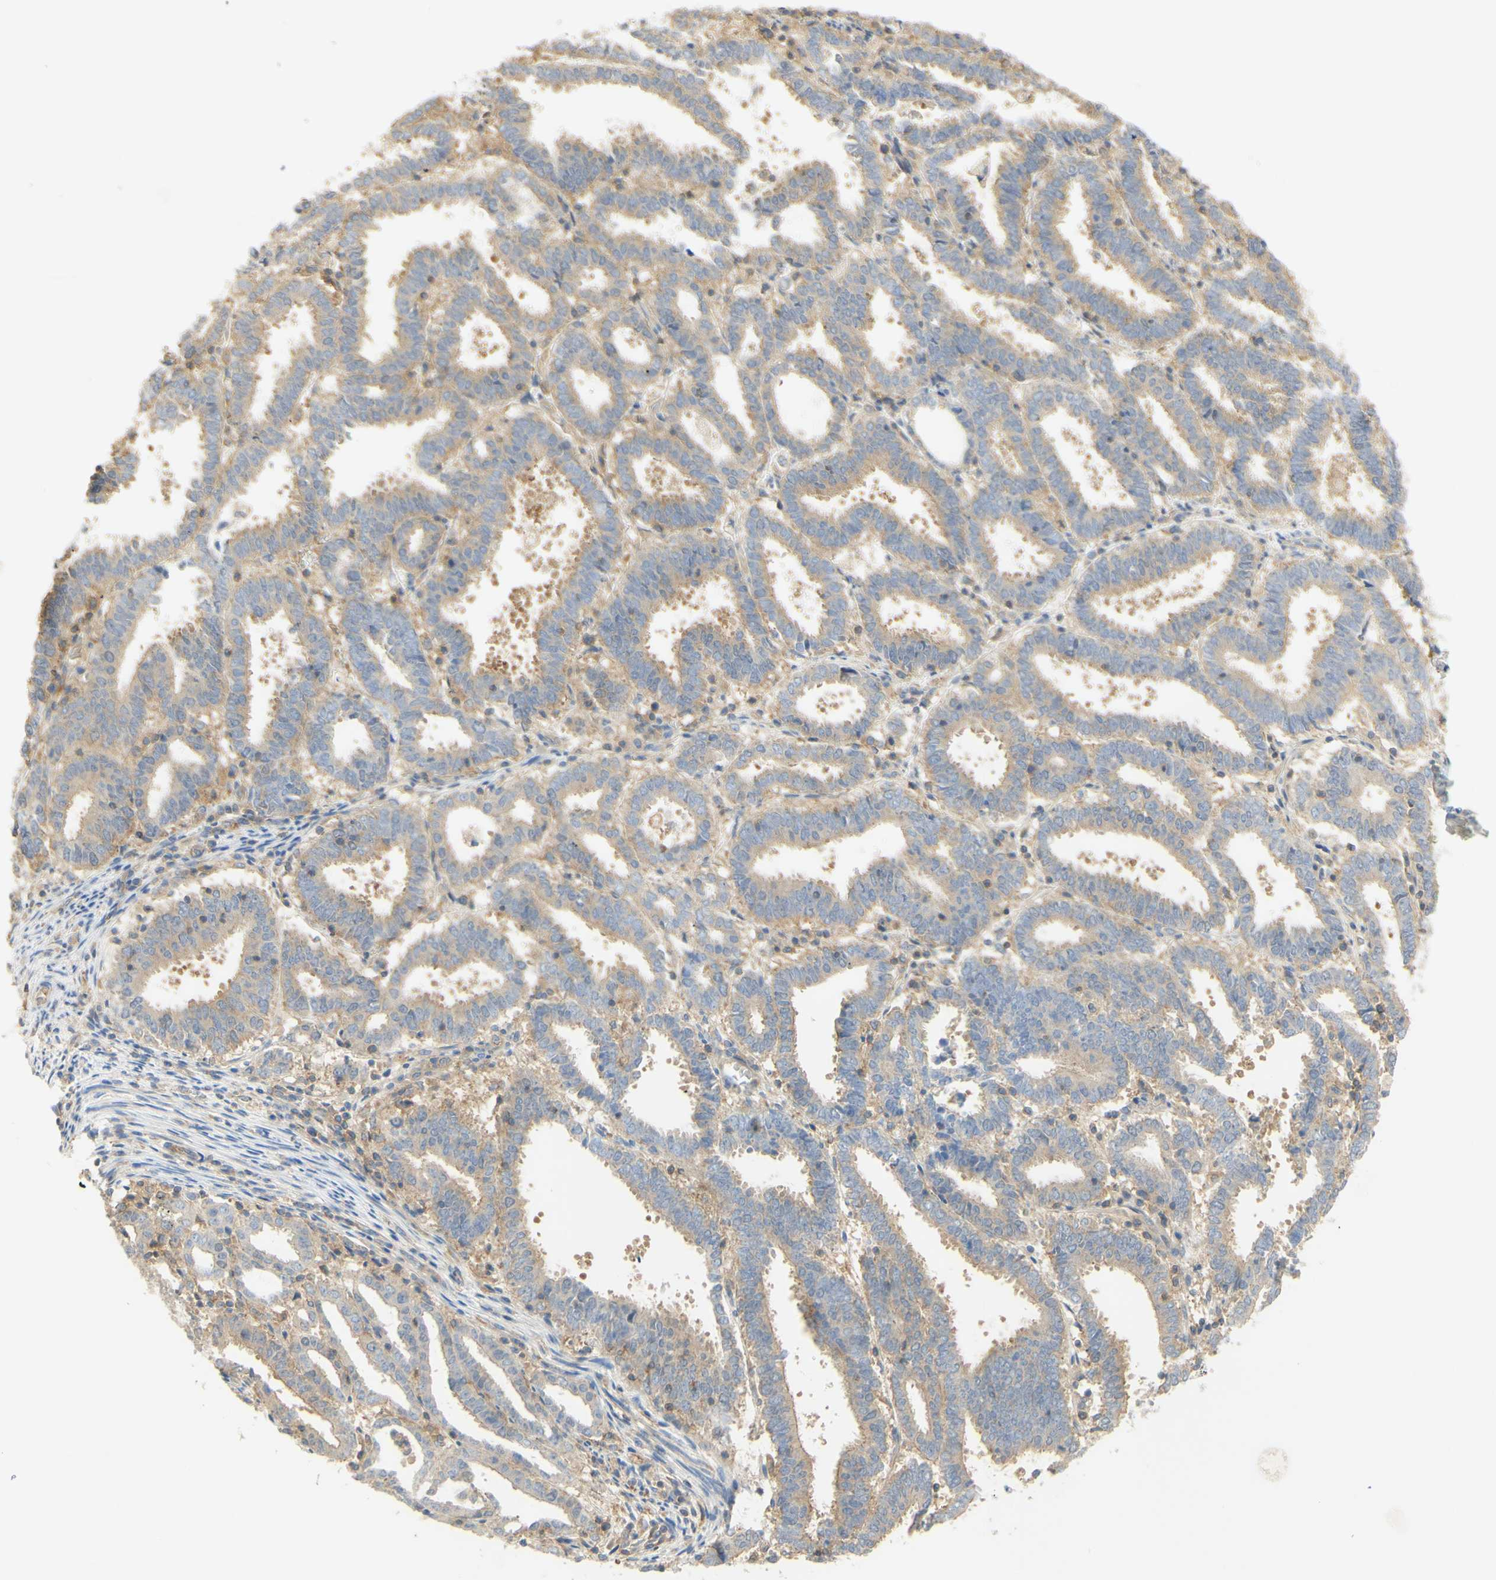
{"staining": {"intensity": "moderate", "quantity": ">75%", "location": "cytoplasmic/membranous"}, "tissue": "endometrial cancer", "cell_type": "Tumor cells", "image_type": "cancer", "snomed": [{"axis": "morphology", "description": "Adenocarcinoma, NOS"}, {"axis": "topography", "description": "Uterus"}], "caption": "Endometrial cancer stained with DAB (3,3'-diaminobenzidine) immunohistochemistry reveals medium levels of moderate cytoplasmic/membranous staining in approximately >75% of tumor cells. (Stains: DAB (3,3'-diaminobenzidine) in brown, nuclei in blue, Microscopy: brightfield microscopy at high magnification).", "gene": "IKBKG", "patient": {"sex": "female", "age": 83}}